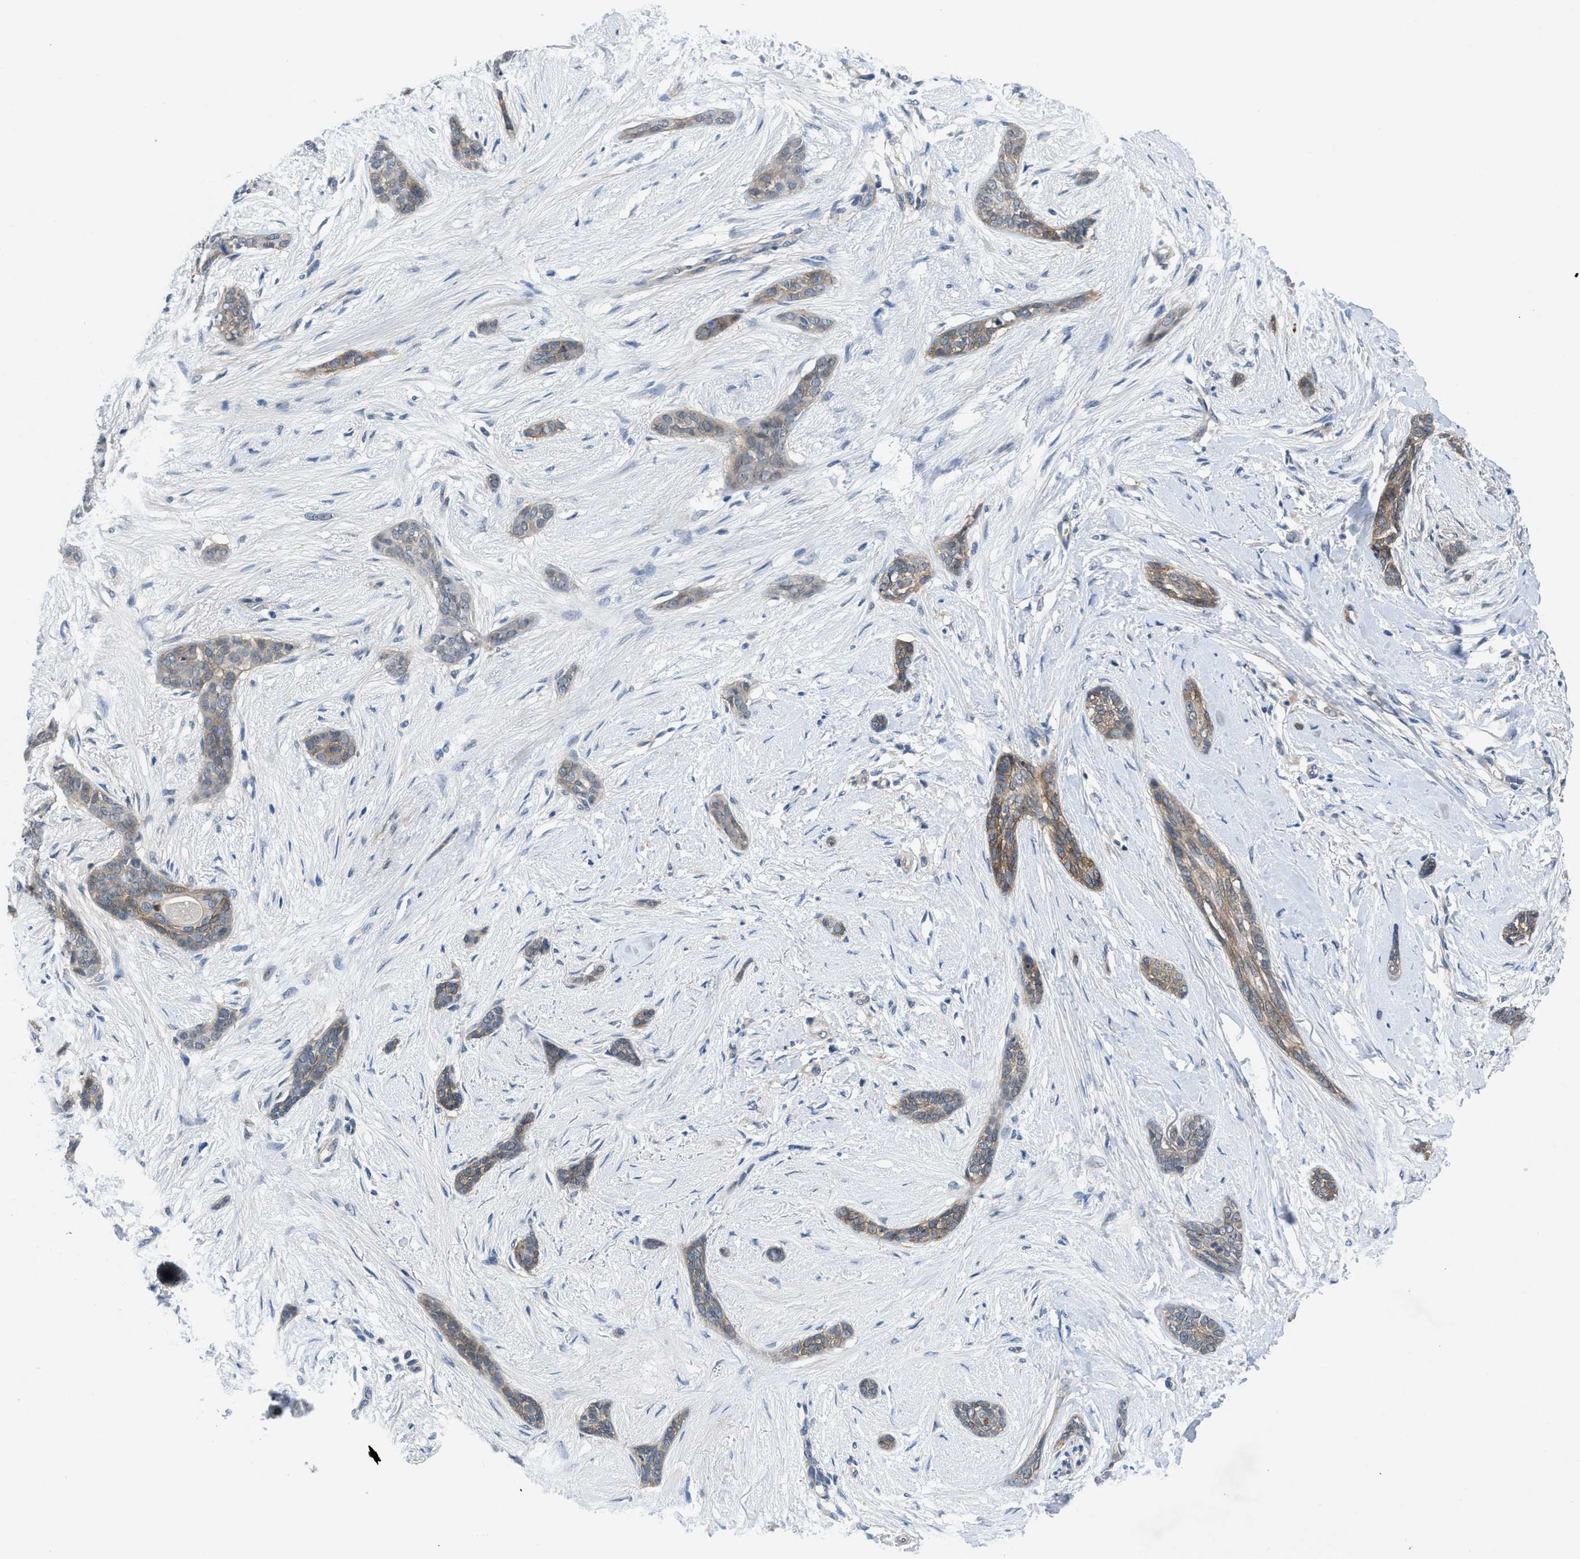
{"staining": {"intensity": "moderate", "quantity": "<25%", "location": "cytoplasmic/membranous"}, "tissue": "skin cancer", "cell_type": "Tumor cells", "image_type": "cancer", "snomed": [{"axis": "morphology", "description": "Basal cell carcinoma"}, {"axis": "morphology", "description": "Adnexal tumor, benign"}, {"axis": "topography", "description": "Skin"}], "caption": "Immunohistochemistry staining of skin benign adnexal tumor, which reveals low levels of moderate cytoplasmic/membranous staining in approximately <25% of tumor cells indicating moderate cytoplasmic/membranous protein positivity. The staining was performed using DAB (3,3'-diaminobenzidine) (brown) for protein detection and nuclei were counterstained in hematoxylin (blue).", "gene": "PANX1", "patient": {"sex": "female", "age": 42}}